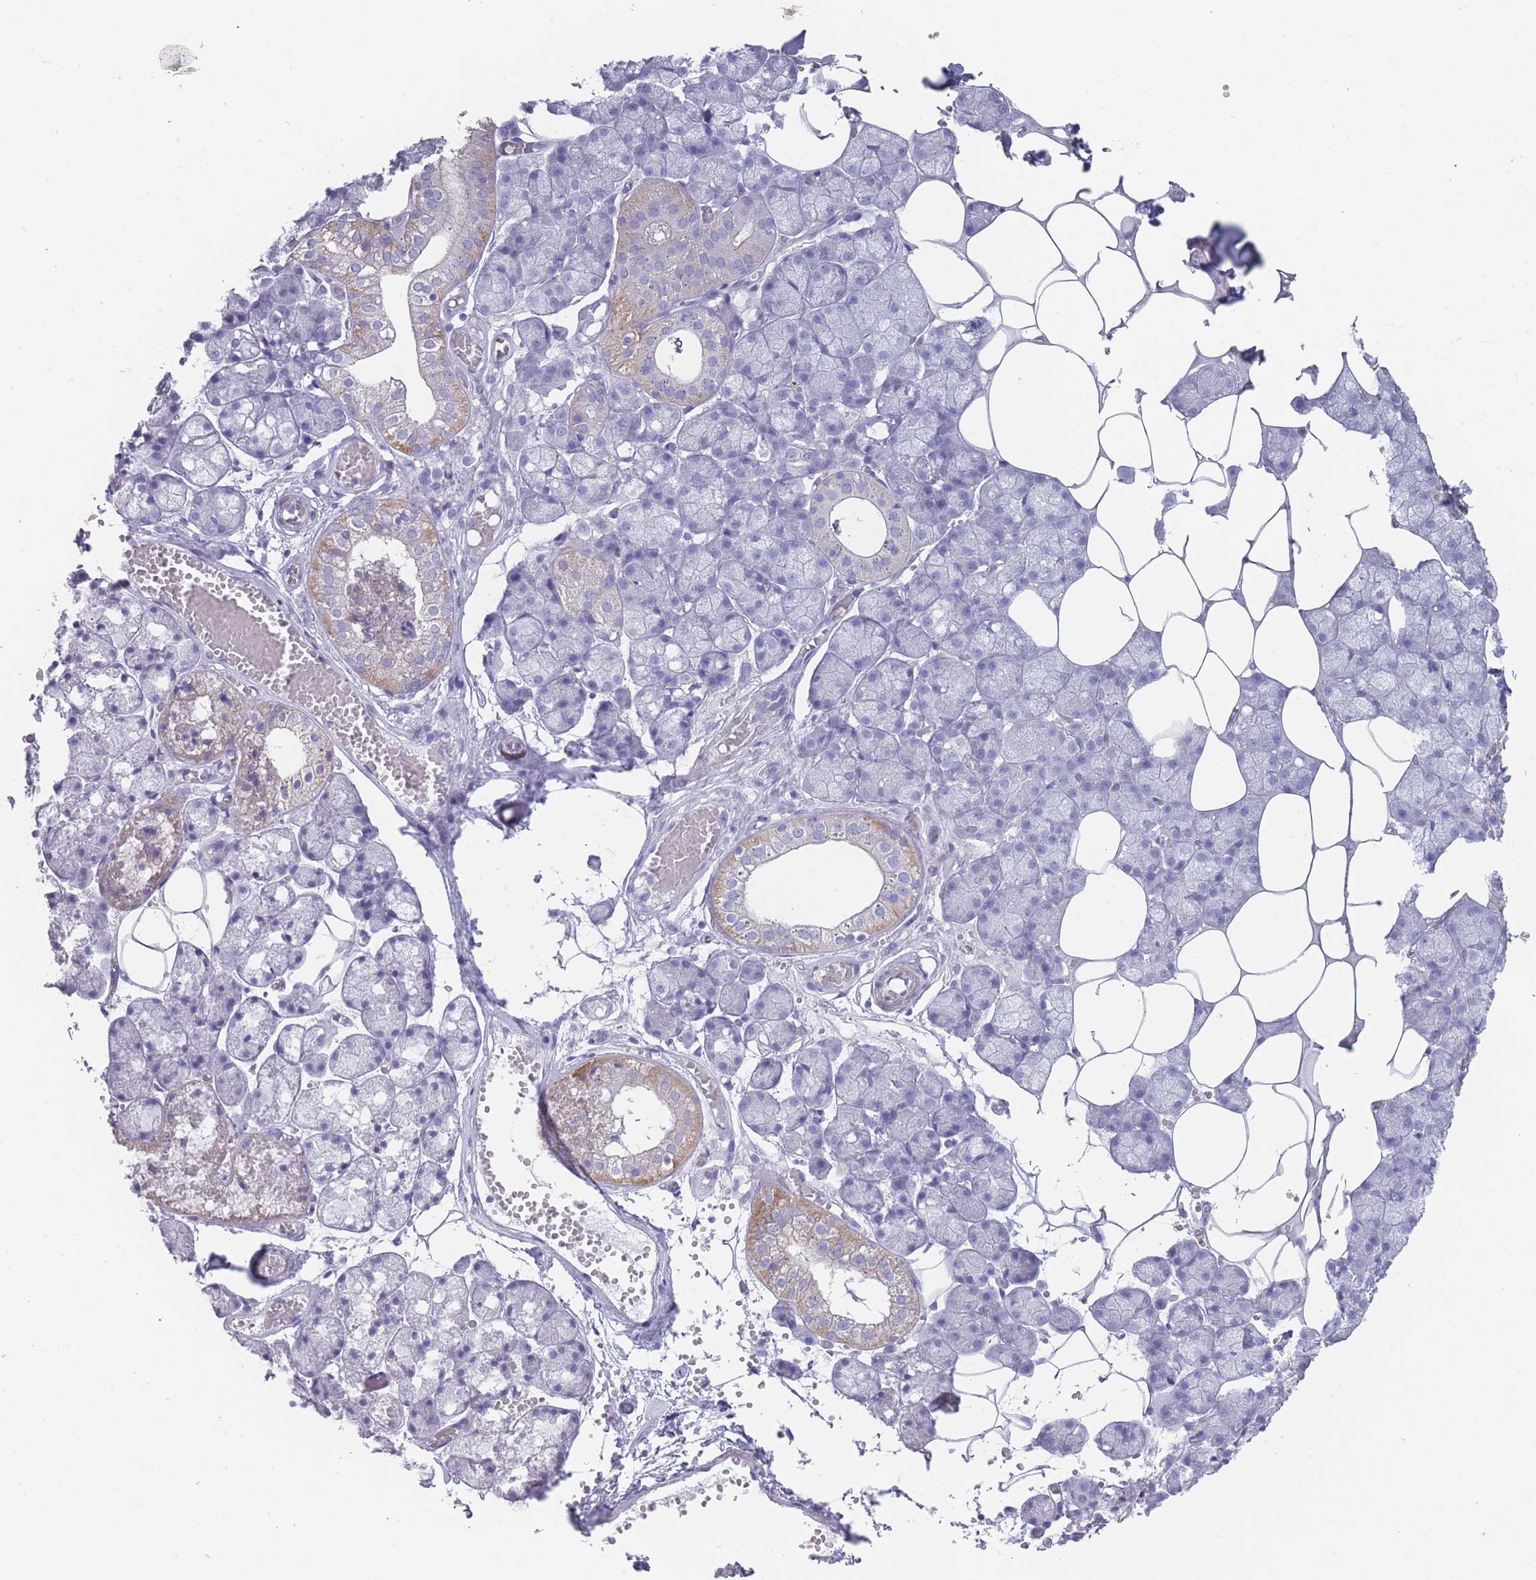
{"staining": {"intensity": "moderate", "quantity": "<25%", "location": "cytoplasmic/membranous"}, "tissue": "salivary gland", "cell_type": "Glandular cells", "image_type": "normal", "snomed": [{"axis": "morphology", "description": "Normal tissue, NOS"}, {"axis": "topography", "description": "Salivary gland"}], "caption": "Immunohistochemistry (DAB (3,3'-diaminobenzidine)) staining of benign salivary gland shows moderate cytoplasmic/membranous protein staining in approximately <25% of glandular cells. Using DAB (3,3'-diaminobenzidine) (brown) and hematoxylin (blue) stains, captured at high magnification using brightfield microscopy.", "gene": "RHBG", "patient": {"sex": "male", "age": 62}}